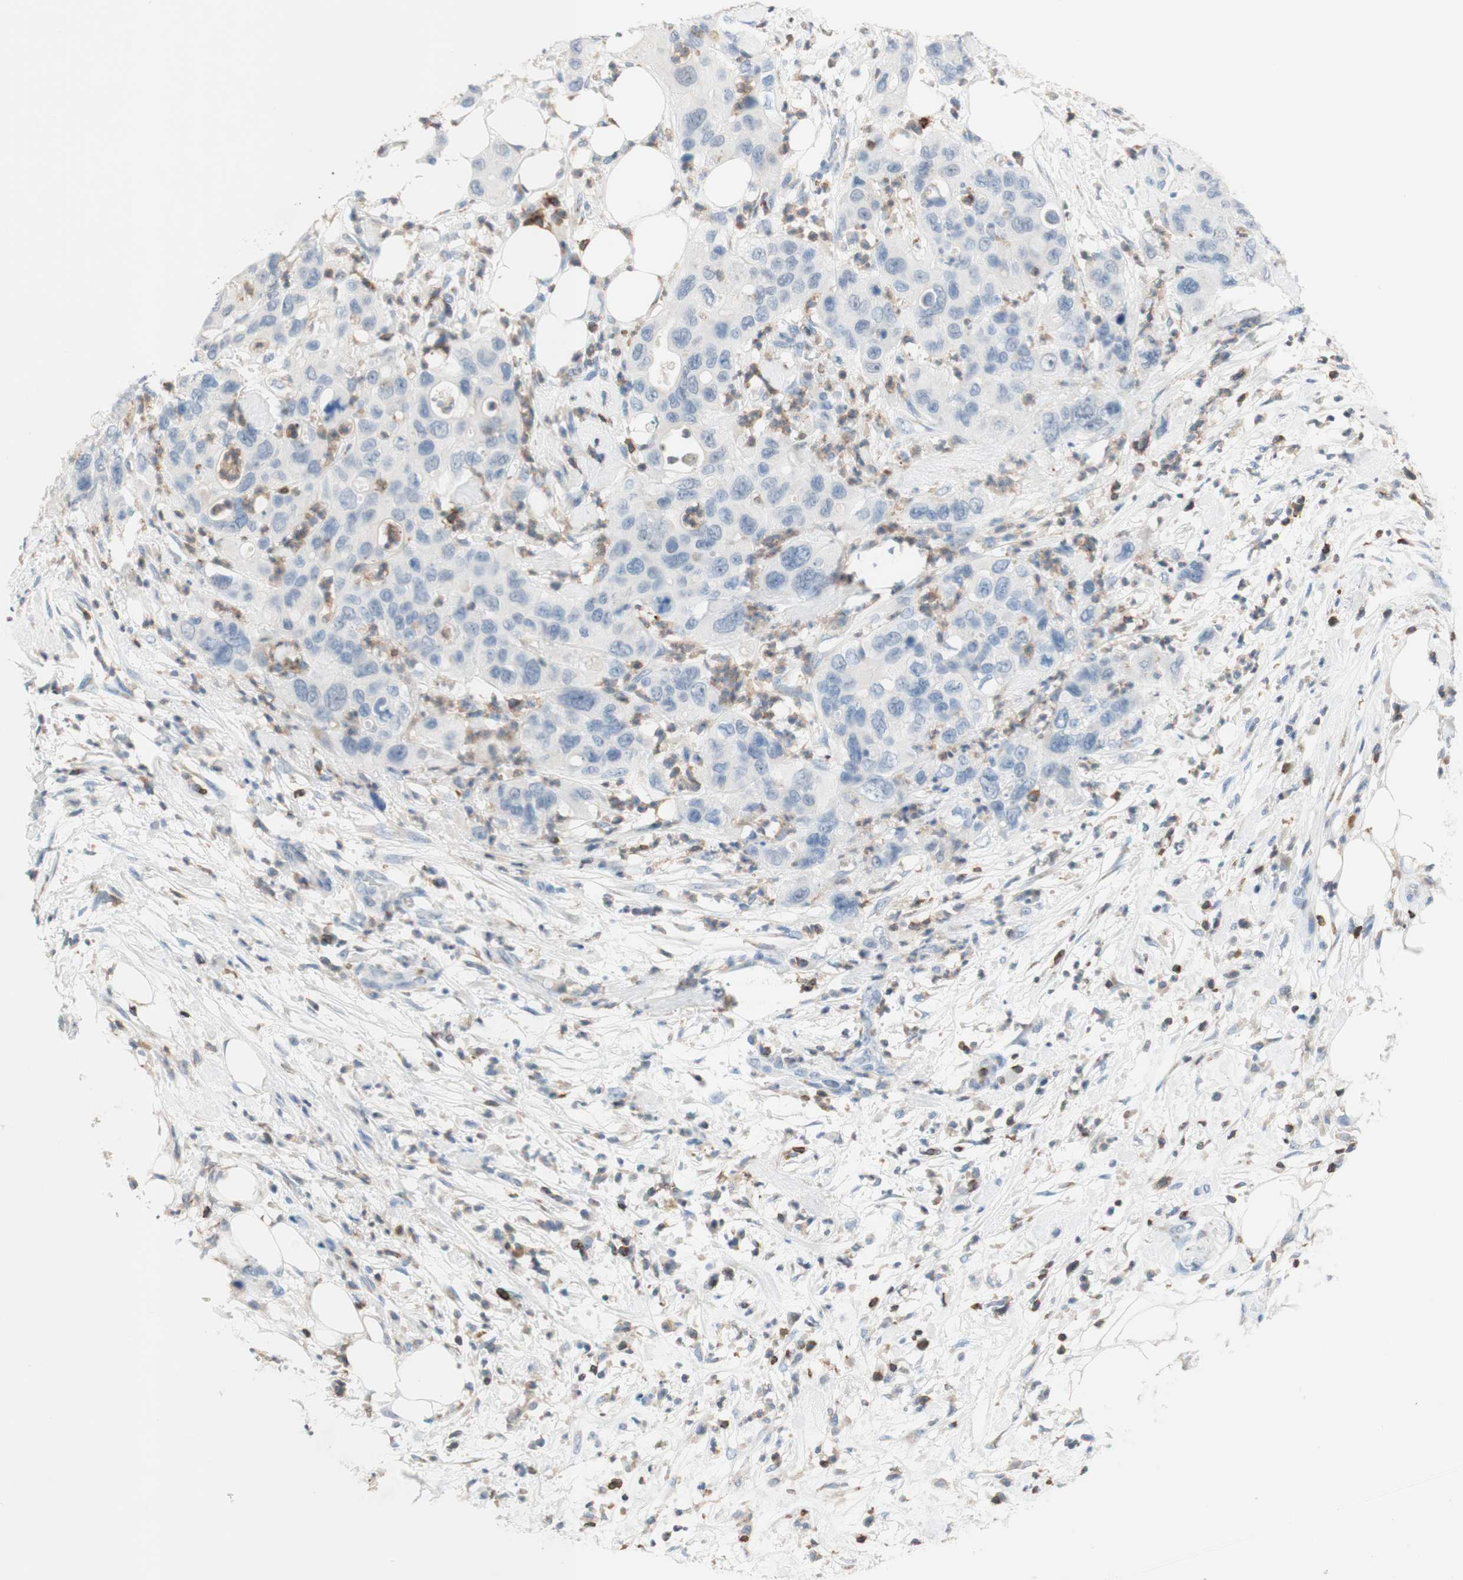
{"staining": {"intensity": "negative", "quantity": "none", "location": "none"}, "tissue": "pancreatic cancer", "cell_type": "Tumor cells", "image_type": "cancer", "snomed": [{"axis": "morphology", "description": "Adenocarcinoma, NOS"}, {"axis": "topography", "description": "Pancreas"}], "caption": "Immunohistochemistry (IHC) of pancreatic cancer (adenocarcinoma) demonstrates no expression in tumor cells.", "gene": "SPINK6", "patient": {"sex": "female", "age": 71}}